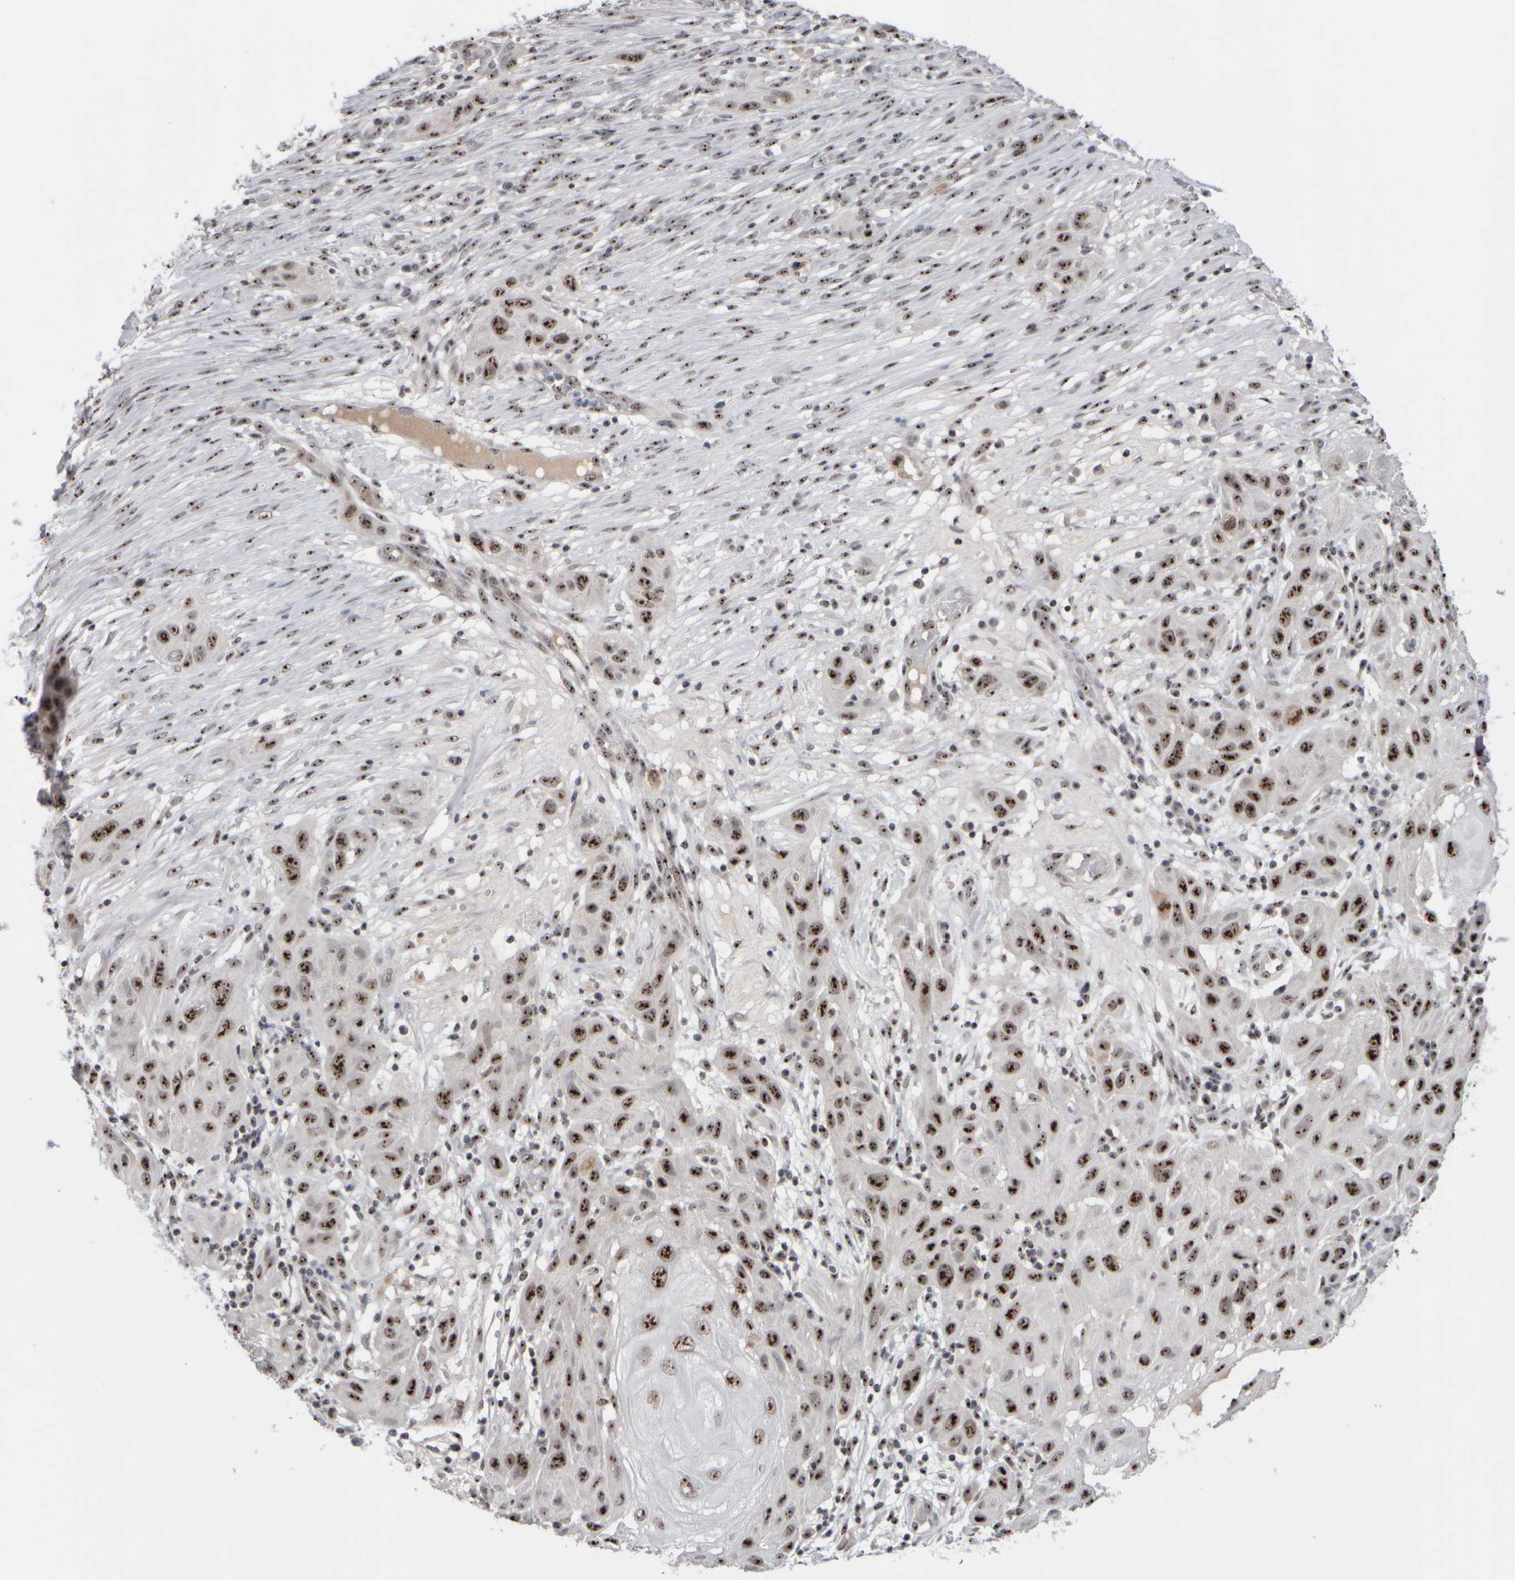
{"staining": {"intensity": "strong", "quantity": ">75%", "location": "nuclear"}, "tissue": "skin cancer", "cell_type": "Tumor cells", "image_type": "cancer", "snomed": [{"axis": "morphology", "description": "Squamous cell carcinoma, NOS"}, {"axis": "topography", "description": "Skin"}], "caption": "A high amount of strong nuclear positivity is present in approximately >75% of tumor cells in skin cancer tissue. Immunohistochemistry (ihc) stains the protein in brown and the nuclei are stained blue.", "gene": "SURF6", "patient": {"sex": "female", "age": 96}}